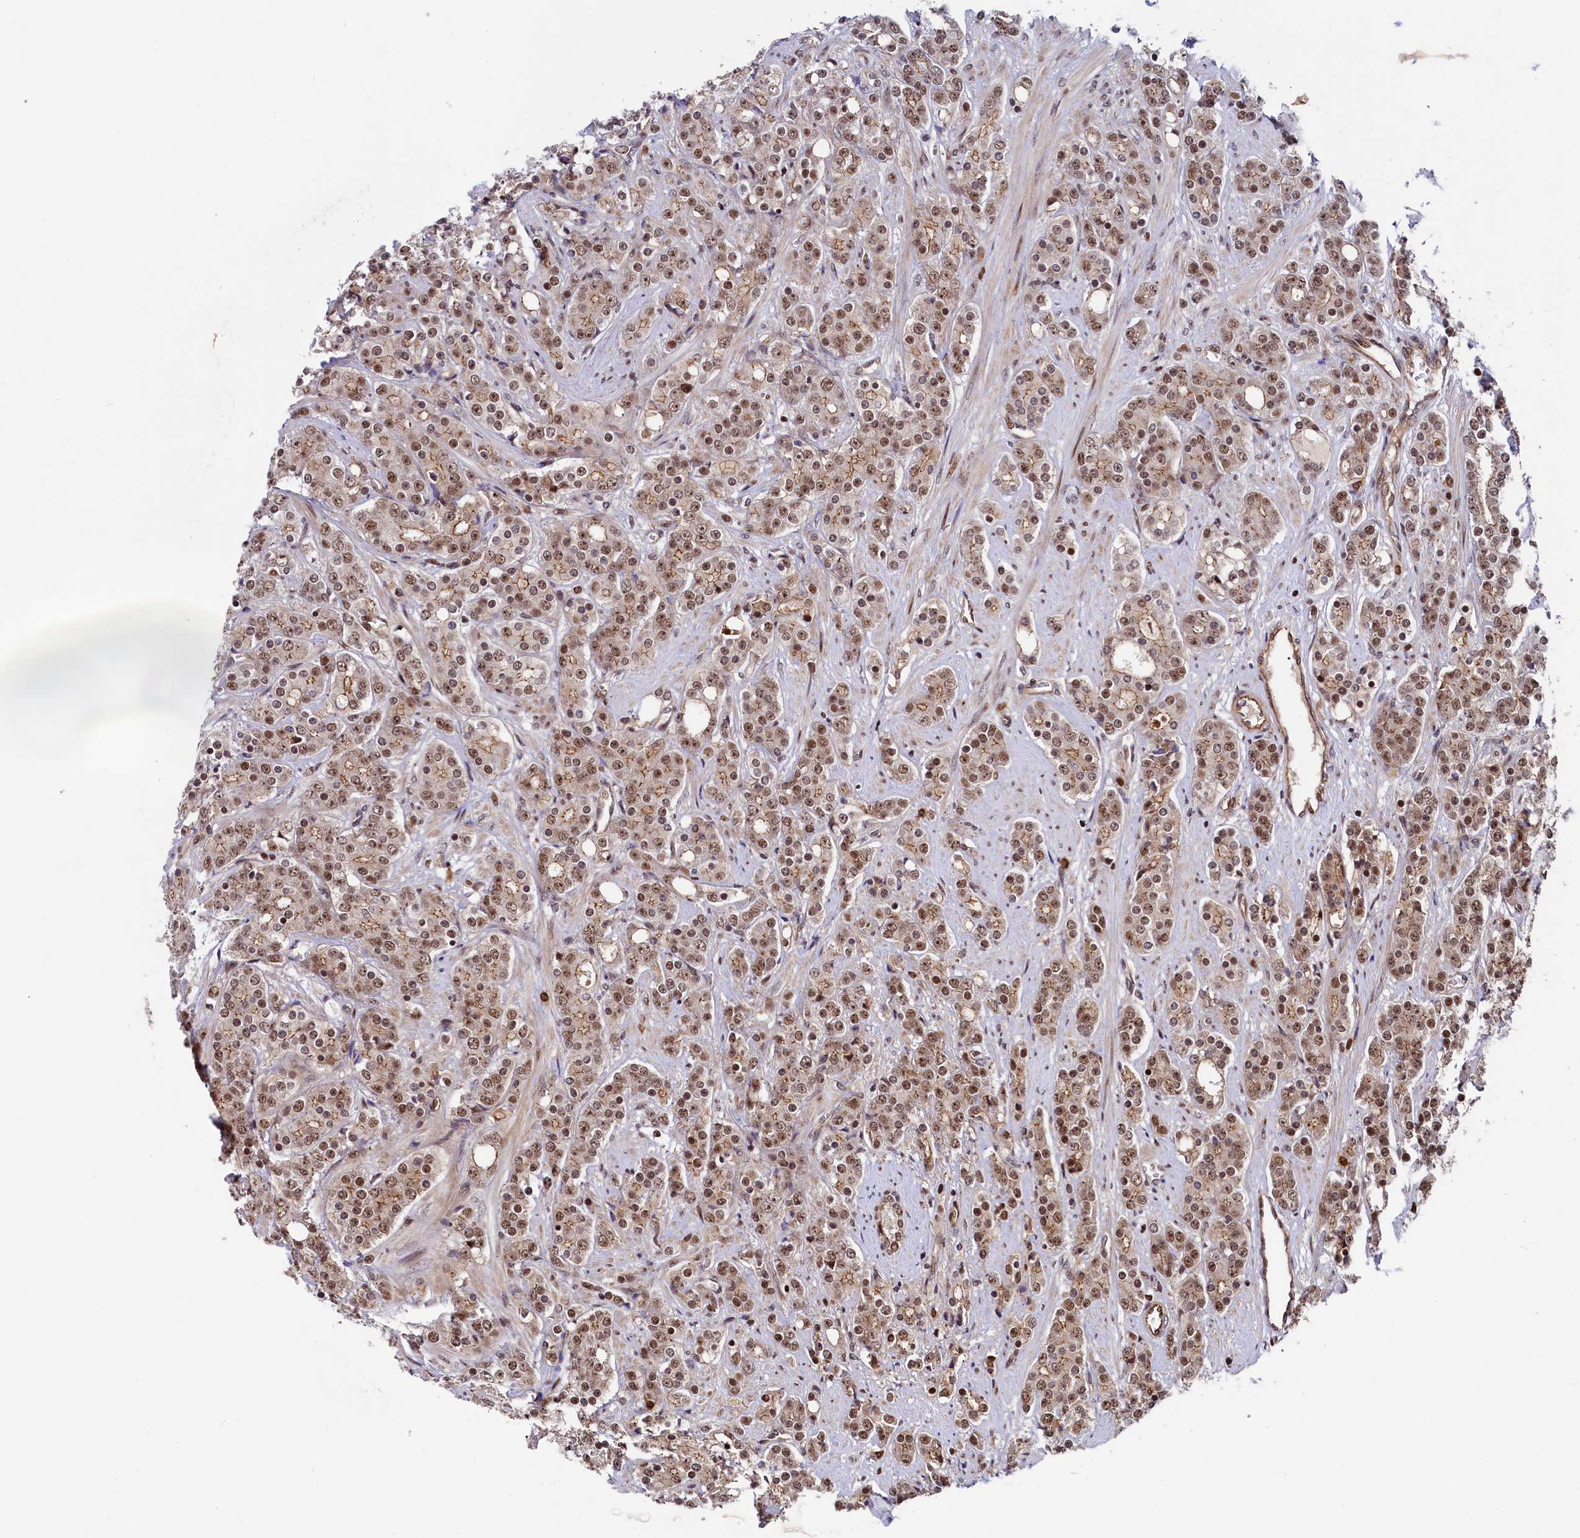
{"staining": {"intensity": "moderate", "quantity": ">75%", "location": "cytoplasmic/membranous,nuclear"}, "tissue": "prostate cancer", "cell_type": "Tumor cells", "image_type": "cancer", "snomed": [{"axis": "morphology", "description": "Adenocarcinoma, High grade"}, {"axis": "topography", "description": "Prostate"}], "caption": "High-magnification brightfield microscopy of prostate cancer stained with DAB (brown) and counterstained with hematoxylin (blue). tumor cells exhibit moderate cytoplasmic/membranous and nuclear positivity is identified in about>75% of cells.", "gene": "LEO1", "patient": {"sex": "male", "age": 62}}